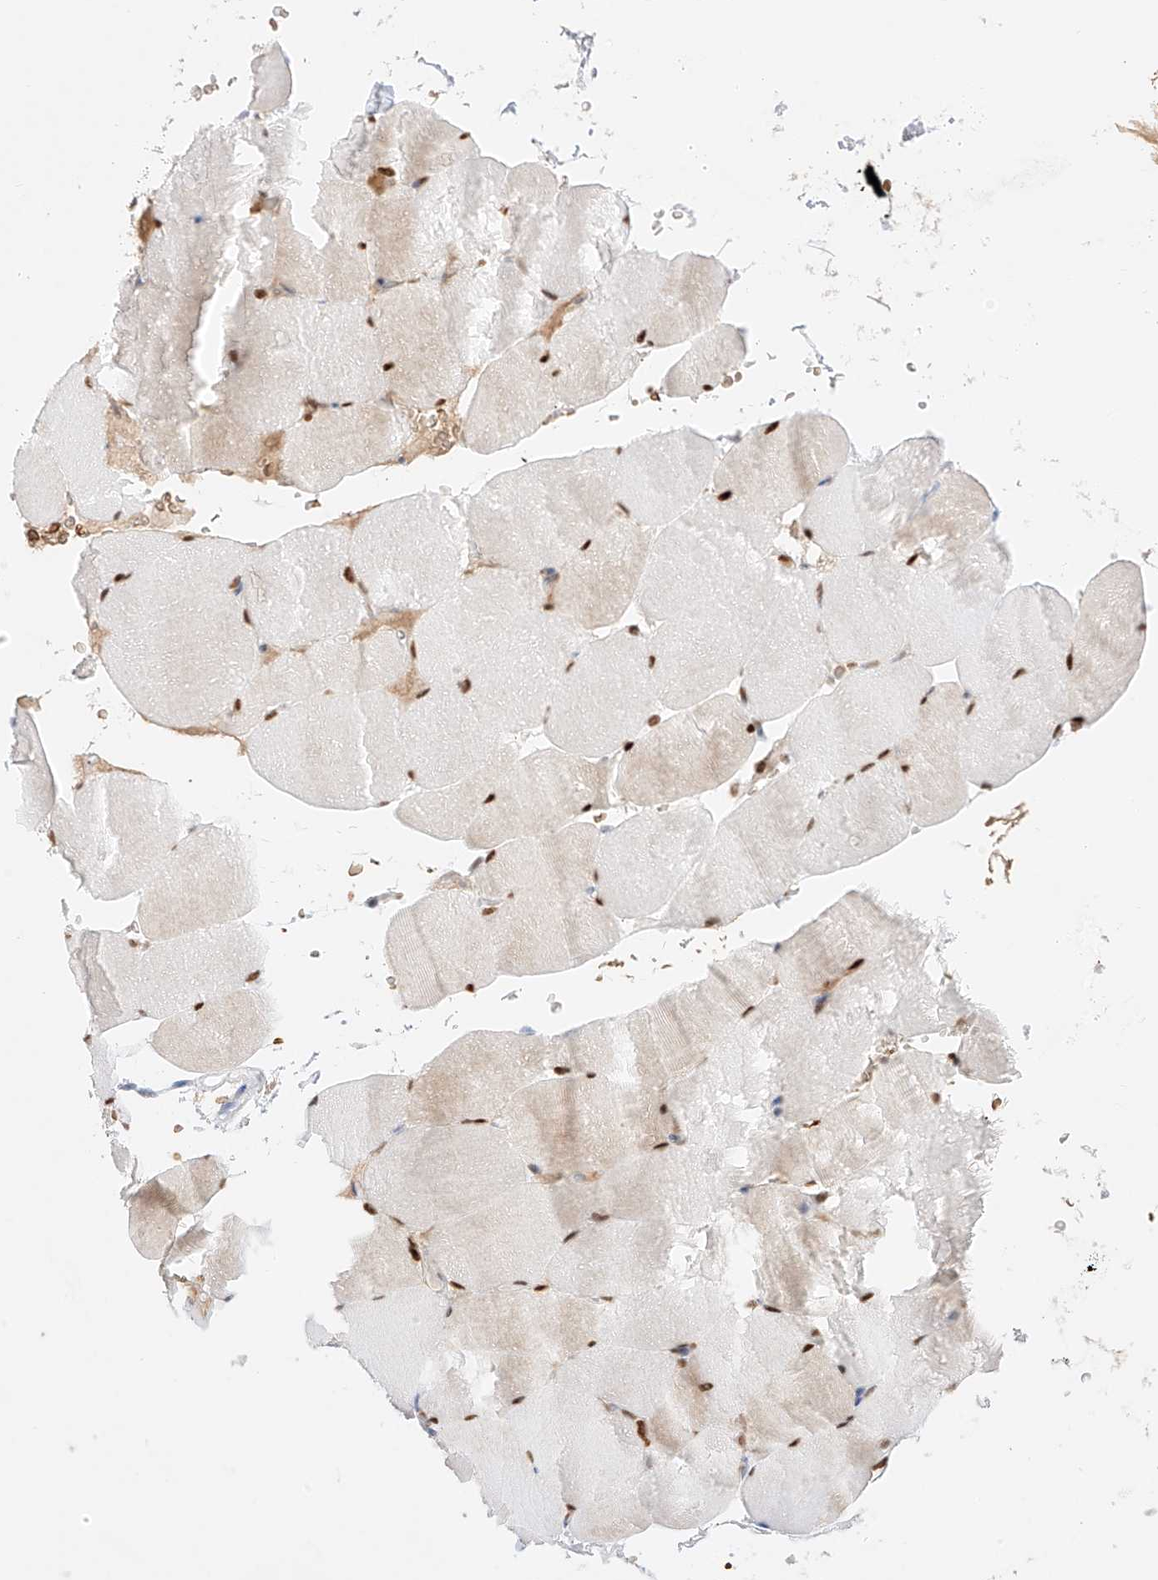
{"staining": {"intensity": "moderate", "quantity": ">75%", "location": "nuclear"}, "tissue": "skeletal muscle", "cell_type": "Myocytes", "image_type": "normal", "snomed": [{"axis": "morphology", "description": "Normal tissue, NOS"}, {"axis": "topography", "description": "Skeletal muscle"}, {"axis": "topography", "description": "Parathyroid gland"}], "caption": "The immunohistochemical stain highlights moderate nuclear expression in myocytes of normal skeletal muscle. (brown staining indicates protein expression, while blue staining denotes nuclei).", "gene": "APIP", "patient": {"sex": "female", "age": 37}}